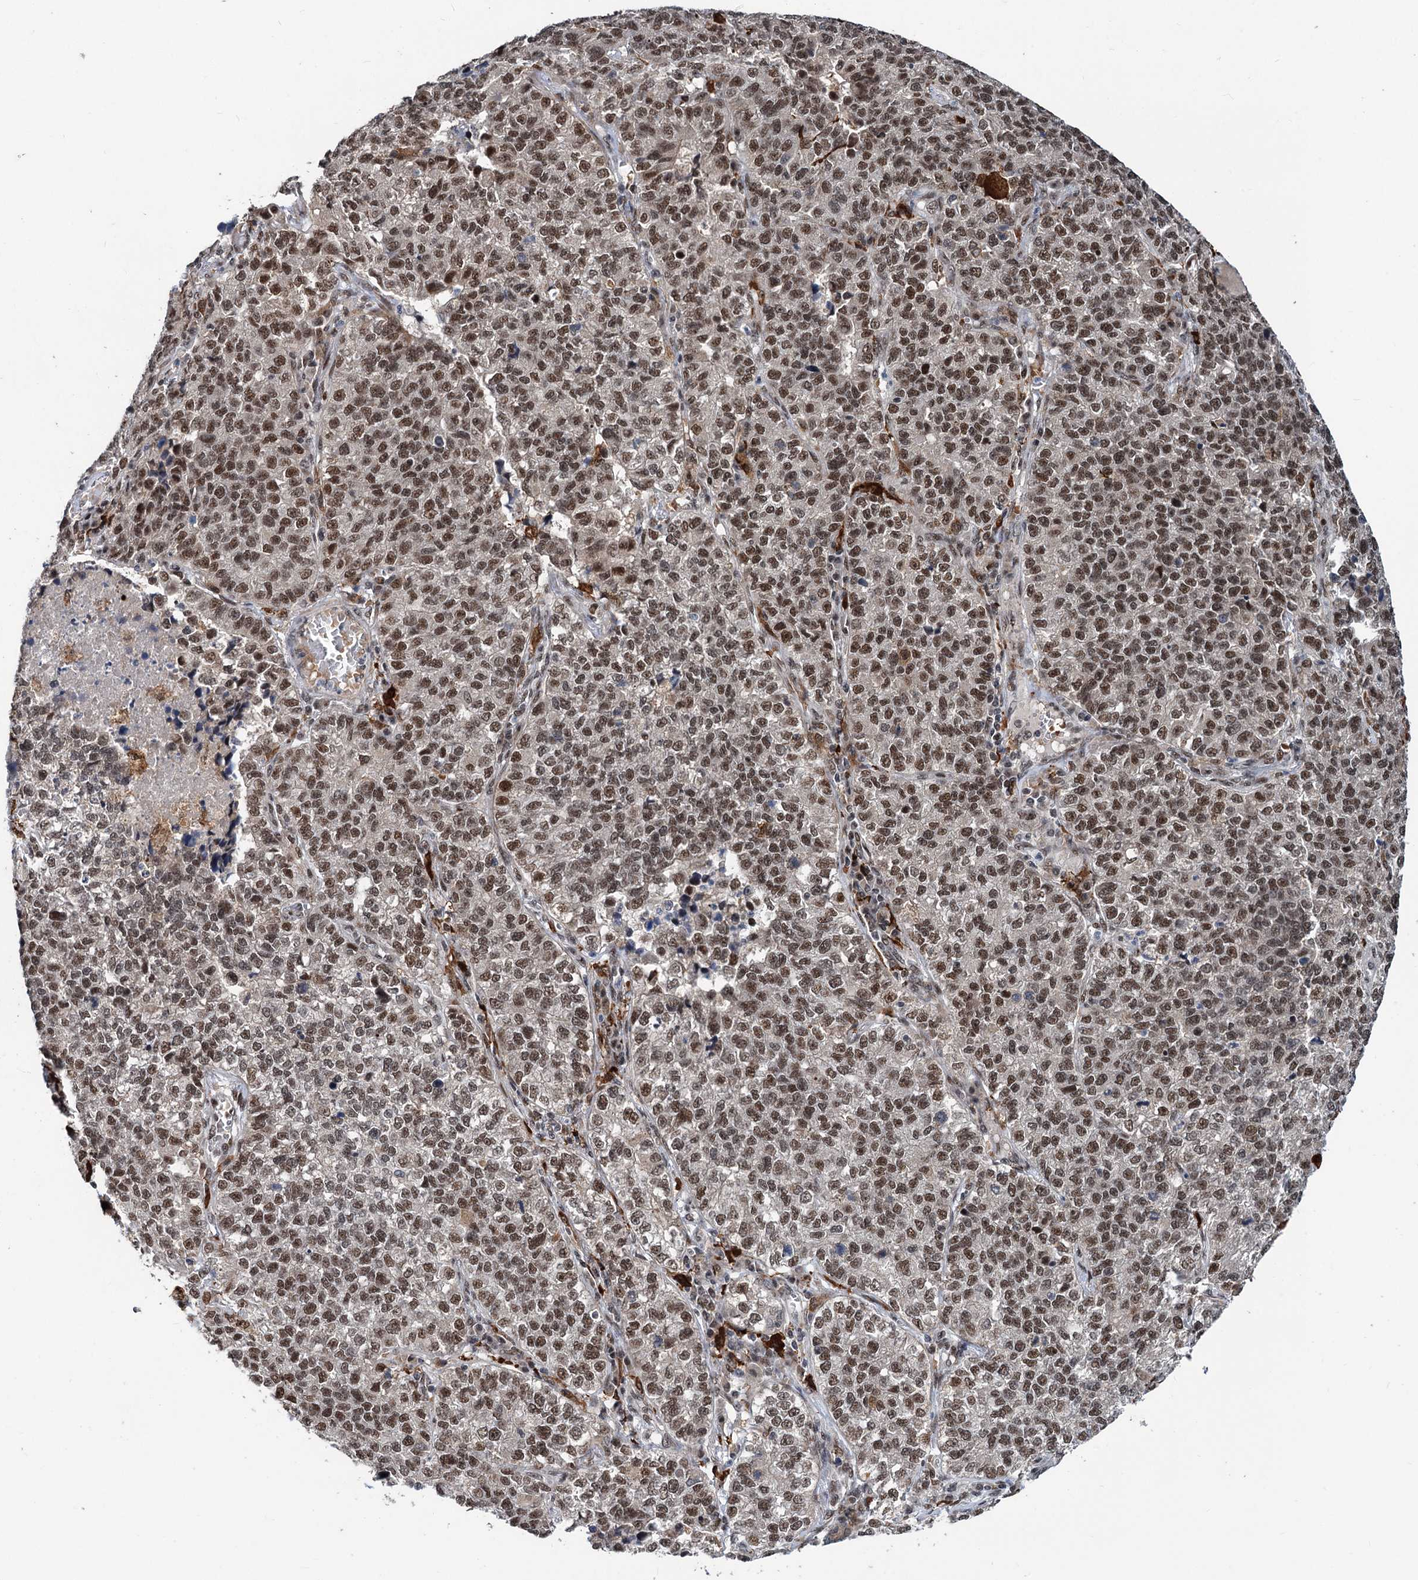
{"staining": {"intensity": "moderate", "quantity": "25%-75%", "location": "nuclear"}, "tissue": "lung cancer", "cell_type": "Tumor cells", "image_type": "cancer", "snomed": [{"axis": "morphology", "description": "Adenocarcinoma, NOS"}, {"axis": "topography", "description": "Lung"}], "caption": "Immunohistochemical staining of human lung adenocarcinoma displays medium levels of moderate nuclear protein positivity in about 25%-75% of tumor cells. (Brightfield microscopy of DAB IHC at high magnification).", "gene": "PHF8", "patient": {"sex": "male", "age": 49}}